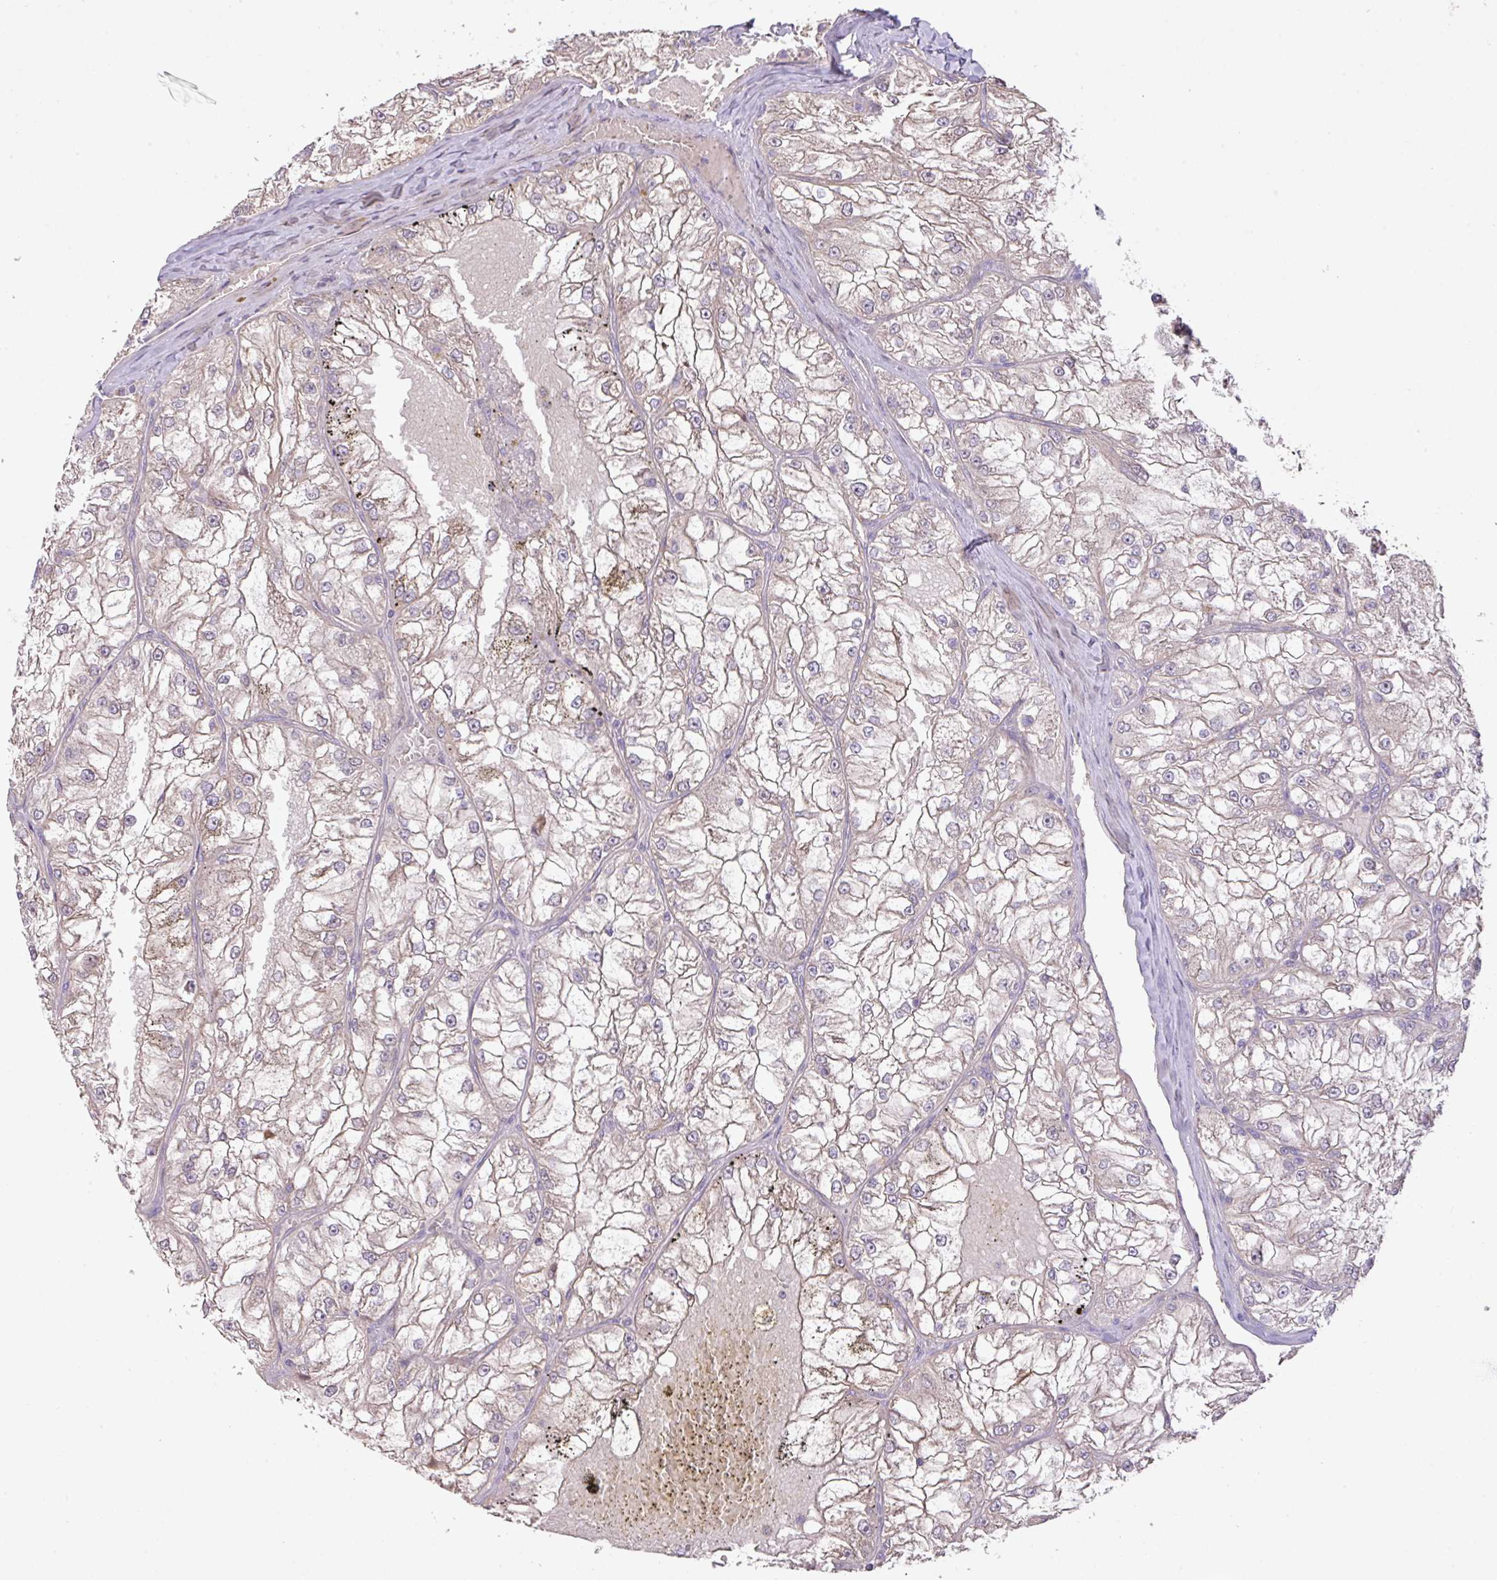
{"staining": {"intensity": "weak", "quantity": "25%-75%", "location": "cytoplasmic/membranous"}, "tissue": "renal cancer", "cell_type": "Tumor cells", "image_type": "cancer", "snomed": [{"axis": "morphology", "description": "Adenocarcinoma, NOS"}, {"axis": "topography", "description": "Kidney"}], "caption": "Protein staining of renal cancer tissue exhibits weak cytoplasmic/membranous positivity in approximately 25%-75% of tumor cells. (Stains: DAB (3,3'-diaminobenzidine) in brown, nuclei in blue, Microscopy: brightfield microscopy at high magnification).", "gene": "PRADC1", "patient": {"sex": "female", "age": 72}}